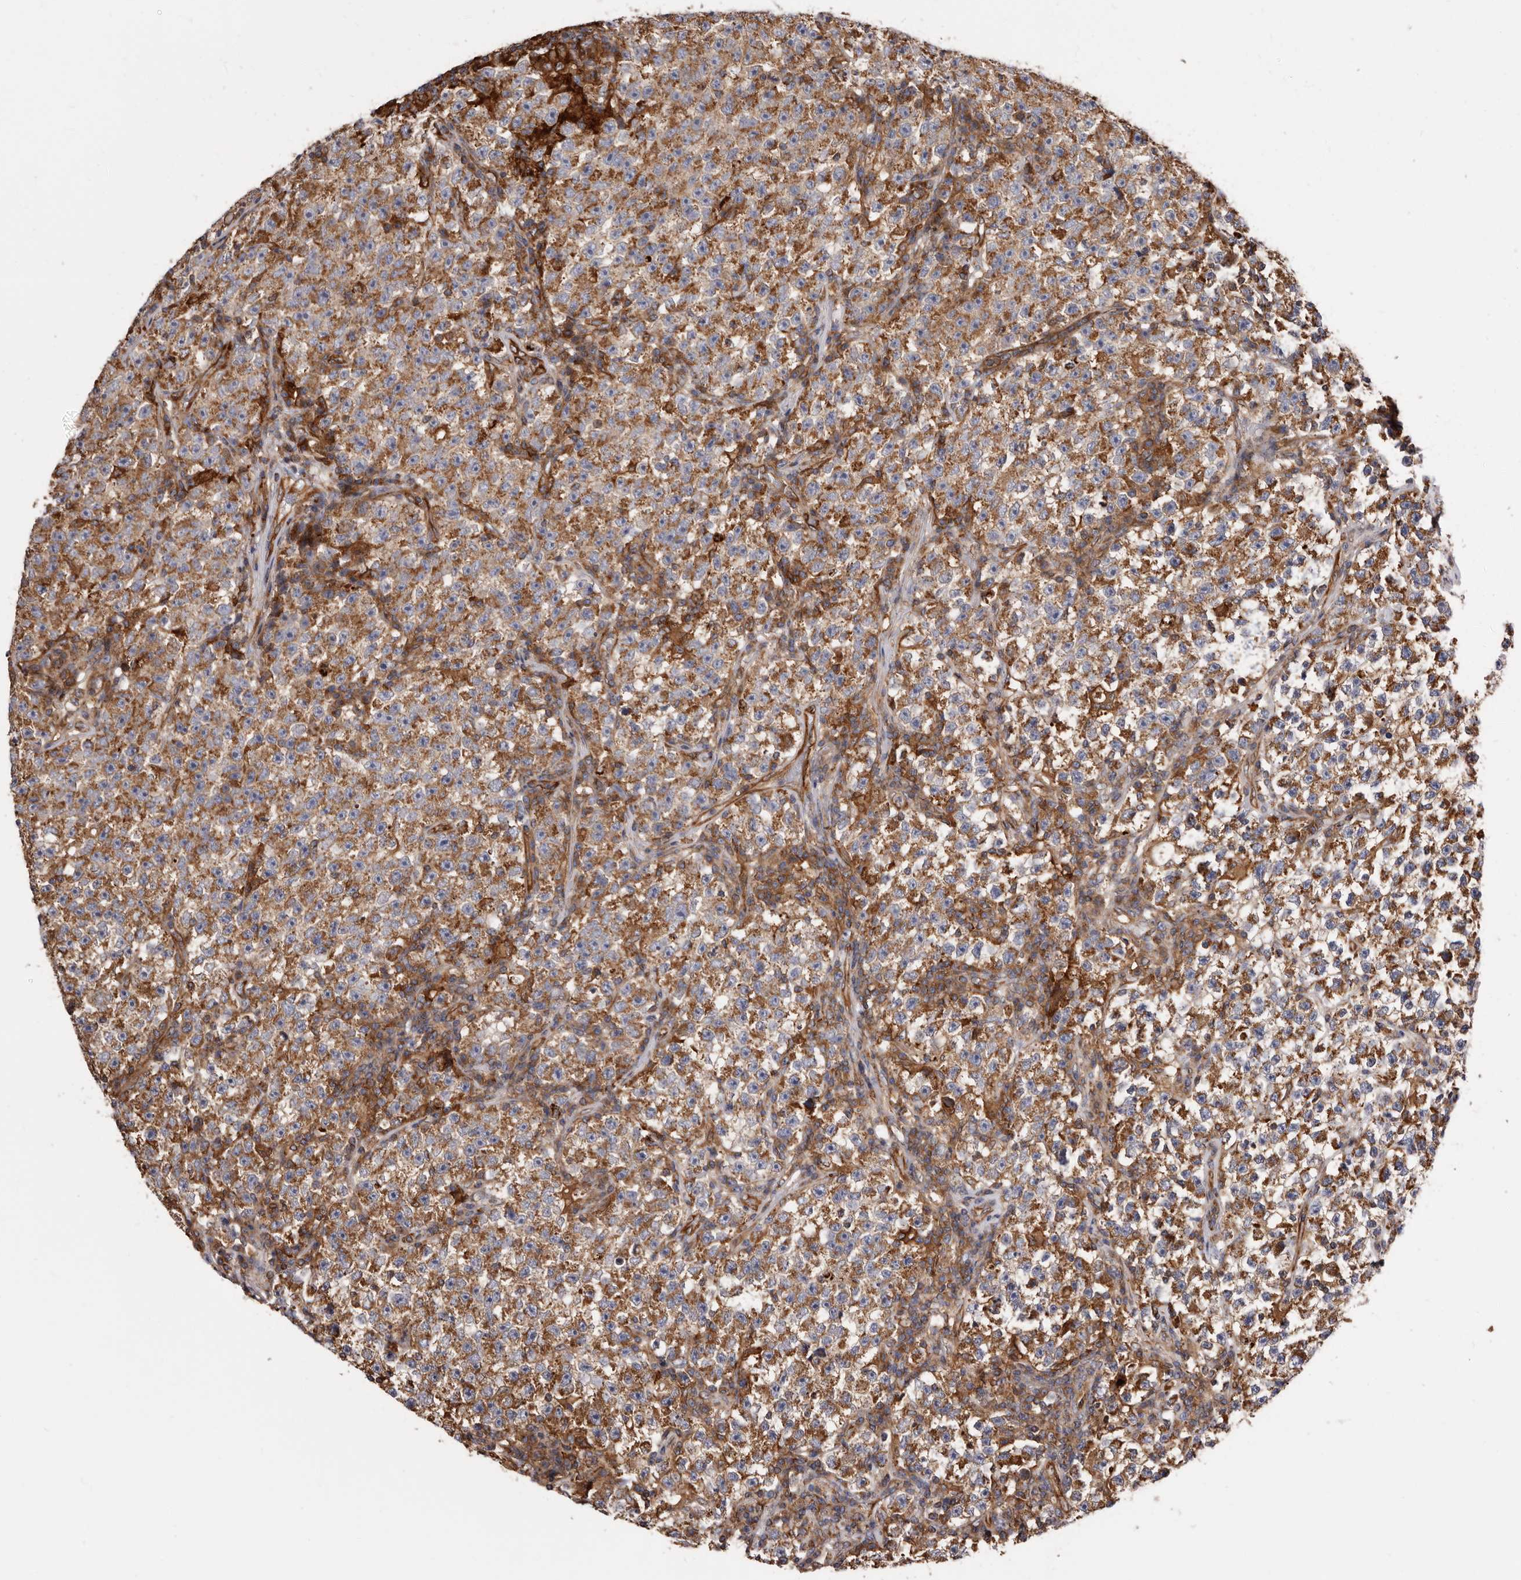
{"staining": {"intensity": "moderate", "quantity": ">75%", "location": "cytoplasmic/membranous"}, "tissue": "testis cancer", "cell_type": "Tumor cells", "image_type": "cancer", "snomed": [{"axis": "morphology", "description": "Seminoma, NOS"}, {"axis": "topography", "description": "Testis"}], "caption": "An IHC photomicrograph of neoplastic tissue is shown. Protein staining in brown shows moderate cytoplasmic/membranous positivity in seminoma (testis) within tumor cells.", "gene": "COQ8B", "patient": {"sex": "male", "age": 22}}